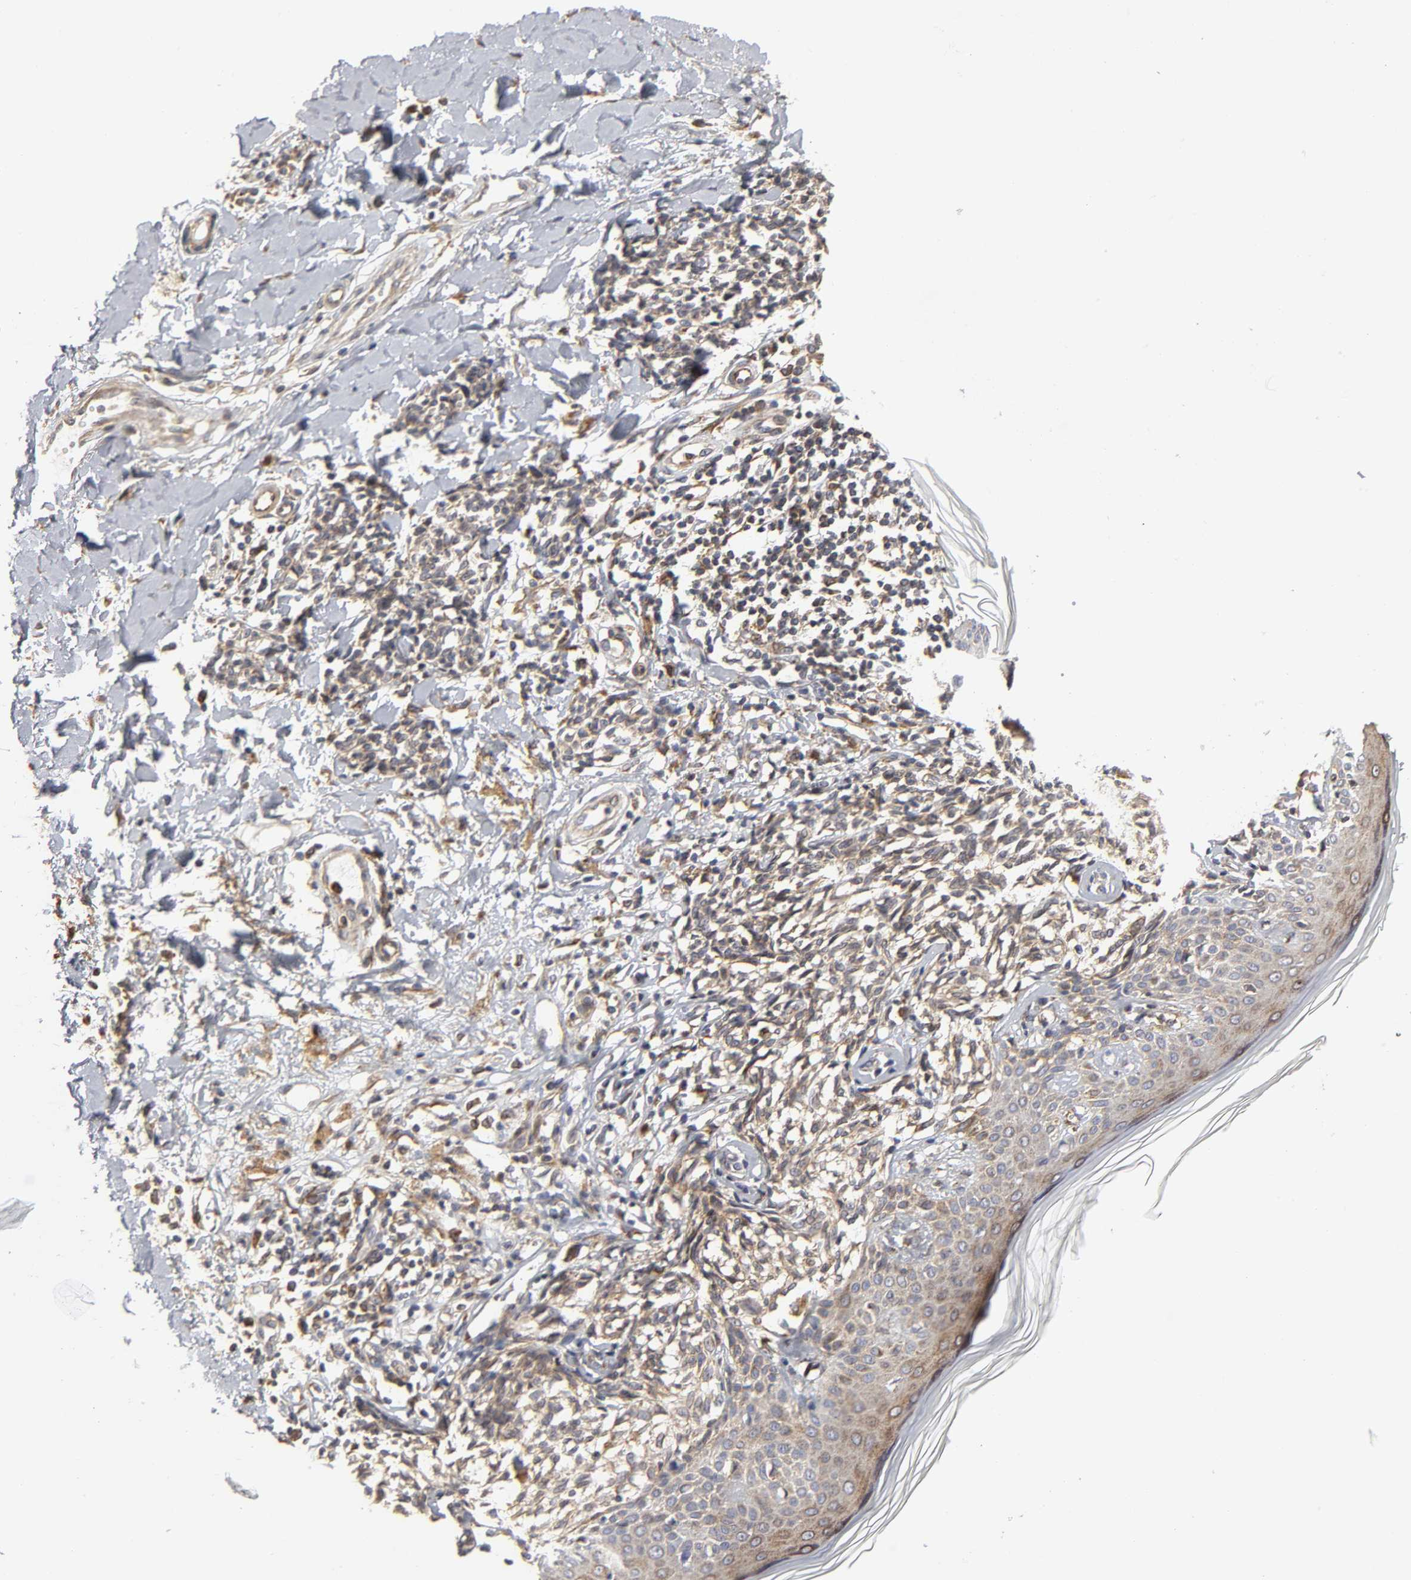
{"staining": {"intensity": "moderate", "quantity": ">75%", "location": "cytoplasmic/membranous"}, "tissue": "melanoma", "cell_type": "Tumor cells", "image_type": "cancer", "snomed": [{"axis": "morphology", "description": "Malignant melanoma, NOS"}, {"axis": "topography", "description": "Skin"}], "caption": "This is a histology image of immunohistochemistry staining of malignant melanoma, which shows moderate positivity in the cytoplasmic/membranous of tumor cells.", "gene": "POR", "patient": {"sex": "male", "age": 67}}